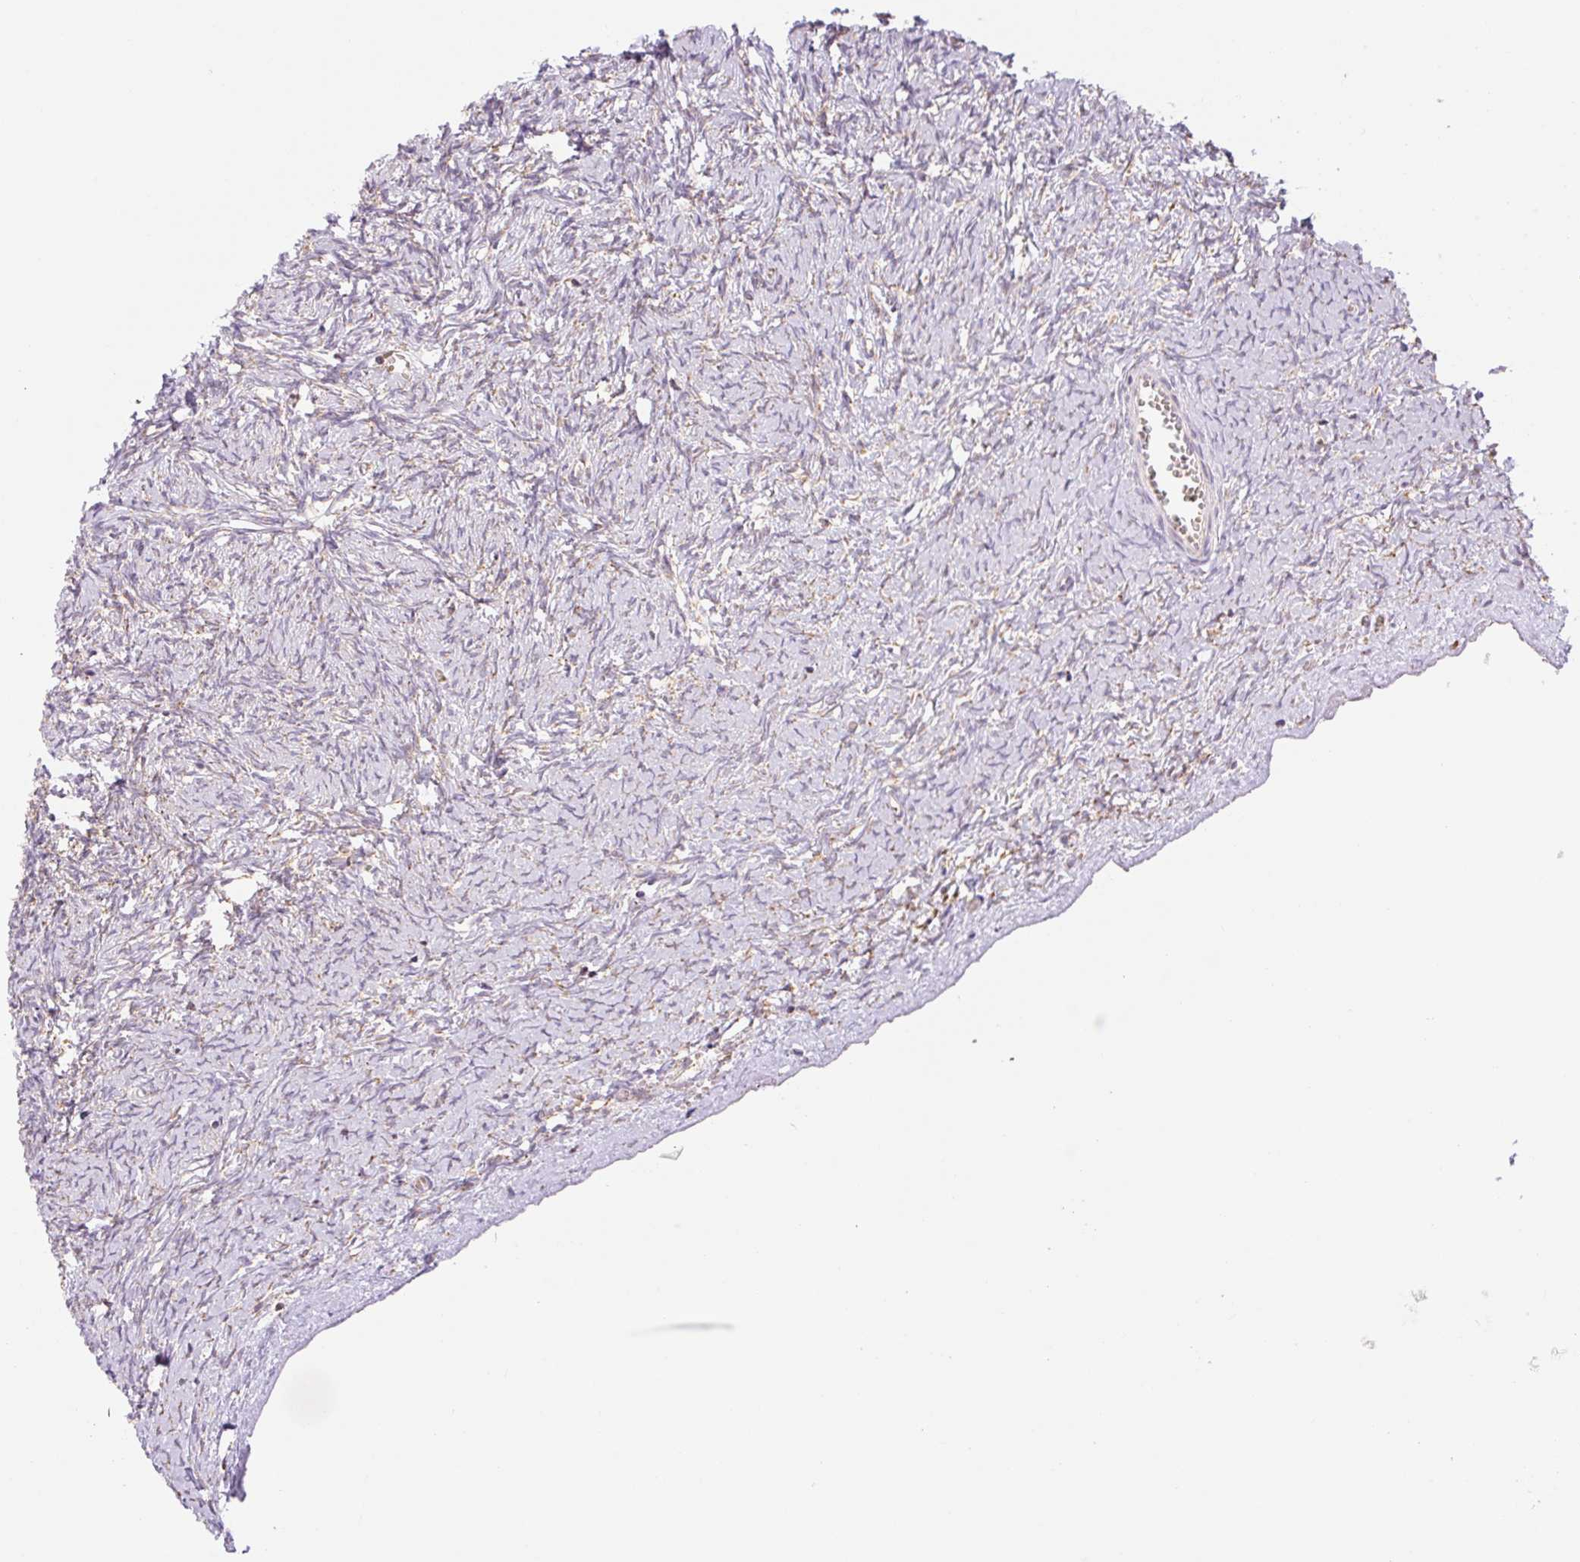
{"staining": {"intensity": "negative", "quantity": "none", "location": "none"}, "tissue": "ovary", "cell_type": "Follicle cells", "image_type": "normal", "snomed": [{"axis": "morphology", "description": "Normal tissue, NOS"}, {"axis": "topography", "description": "Ovary"}], "caption": "High magnification brightfield microscopy of unremarkable ovary stained with DAB (3,3'-diaminobenzidine) (brown) and counterstained with hematoxylin (blue): follicle cells show no significant staining. The staining was performed using DAB (3,3'-diaminobenzidine) to visualize the protein expression in brown, while the nuclei were stained in blue with hematoxylin (Magnification: 20x).", "gene": "GOSR2", "patient": {"sex": "female", "age": 39}}